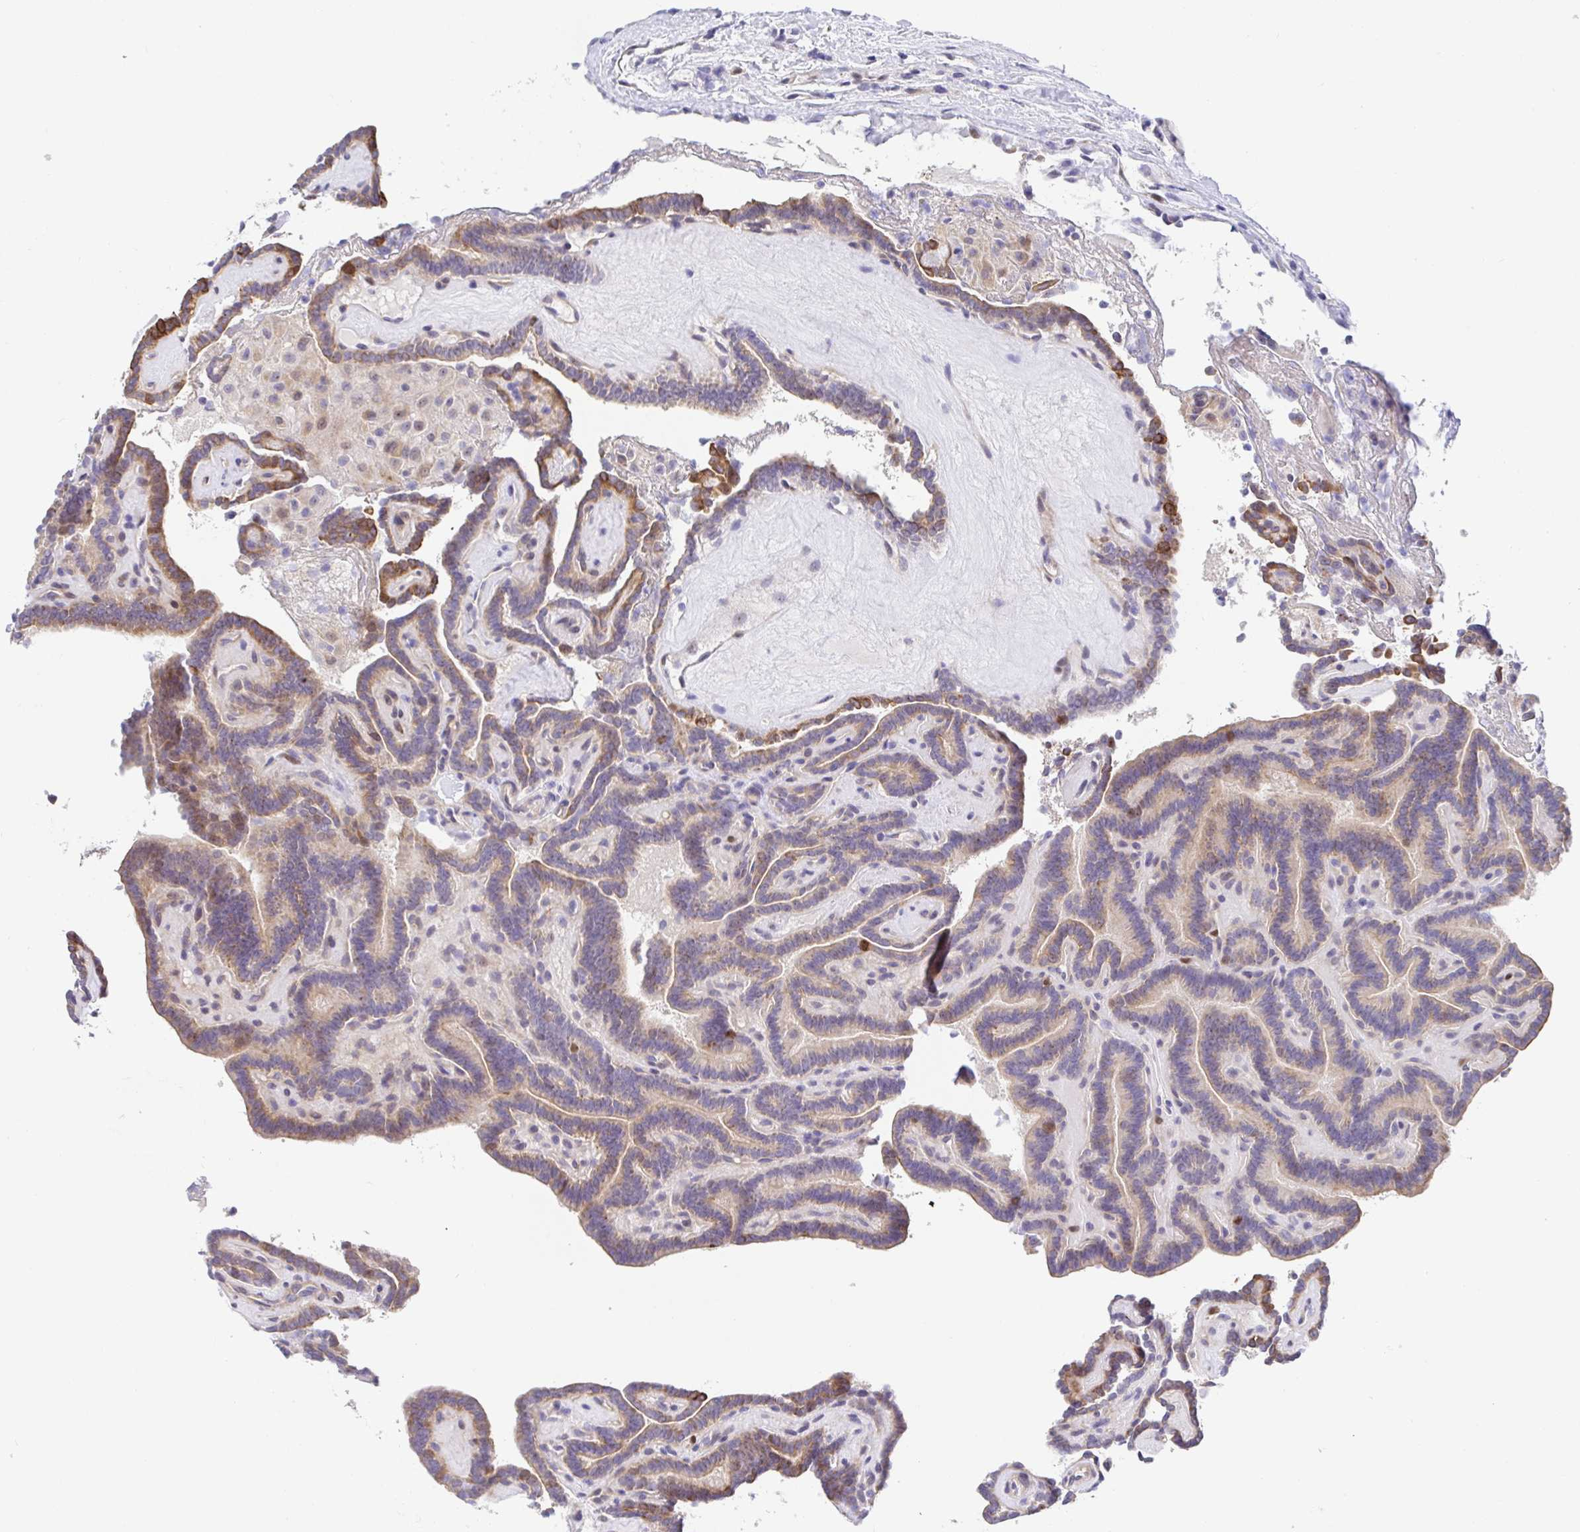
{"staining": {"intensity": "moderate", "quantity": ">75%", "location": "cytoplasmic/membranous"}, "tissue": "thyroid cancer", "cell_type": "Tumor cells", "image_type": "cancer", "snomed": [{"axis": "morphology", "description": "Papillary adenocarcinoma, NOS"}, {"axis": "topography", "description": "Thyroid gland"}], "caption": "Protein expression analysis of human papillary adenocarcinoma (thyroid) reveals moderate cytoplasmic/membranous staining in about >75% of tumor cells. The protein is shown in brown color, while the nuclei are stained blue.", "gene": "TIMELESS", "patient": {"sex": "female", "age": 21}}